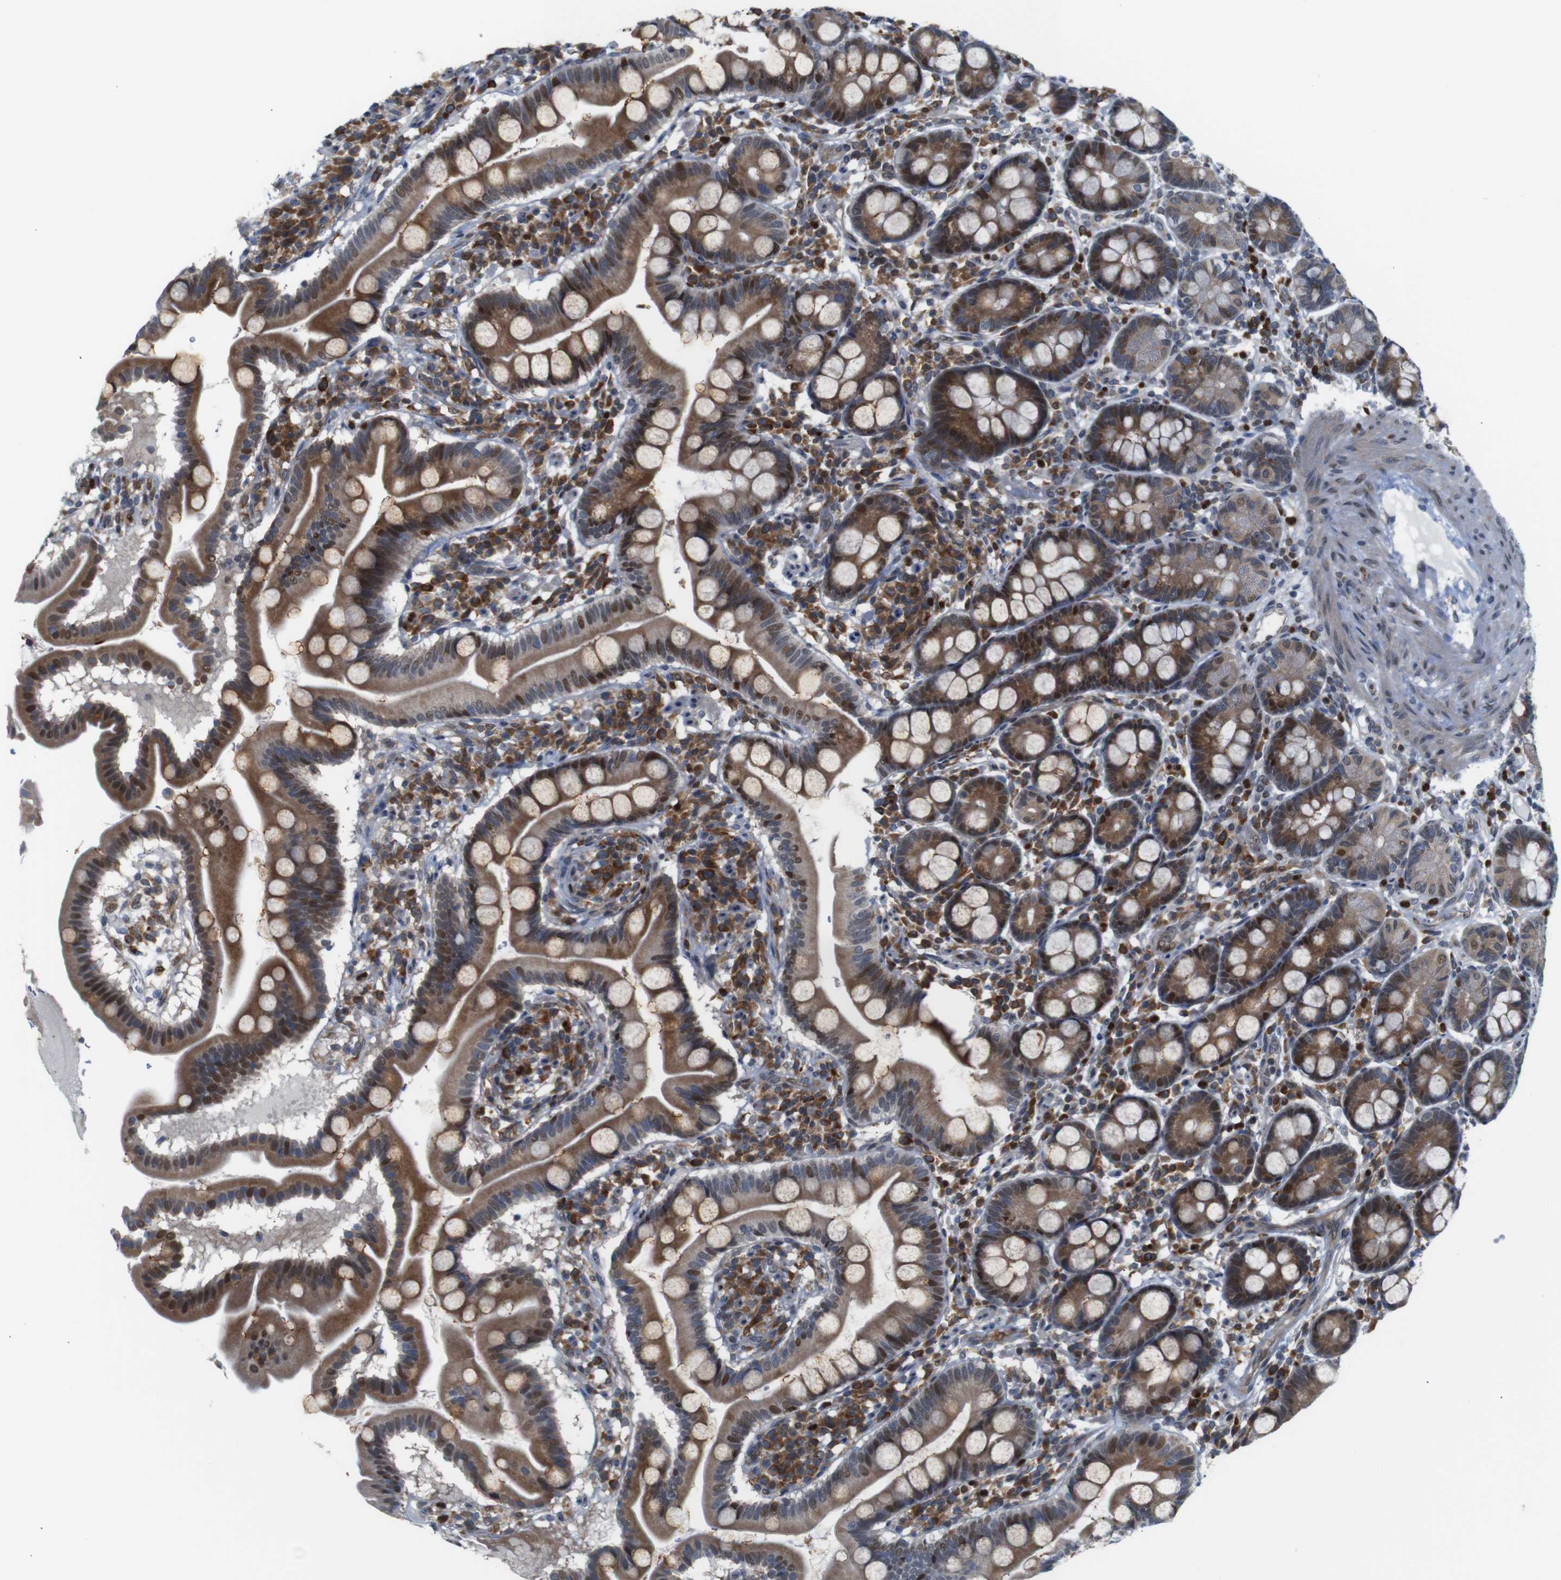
{"staining": {"intensity": "moderate", "quantity": ">75%", "location": "cytoplasmic/membranous"}, "tissue": "duodenum", "cell_type": "Glandular cells", "image_type": "normal", "snomed": [{"axis": "morphology", "description": "Normal tissue, NOS"}, {"axis": "topography", "description": "Duodenum"}], "caption": "The histopathology image exhibits staining of unremarkable duodenum, revealing moderate cytoplasmic/membranous protein positivity (brown color) within glandular cells.", "gene": "PTPN1", "patient": {"sex": "male", "age": 50}}